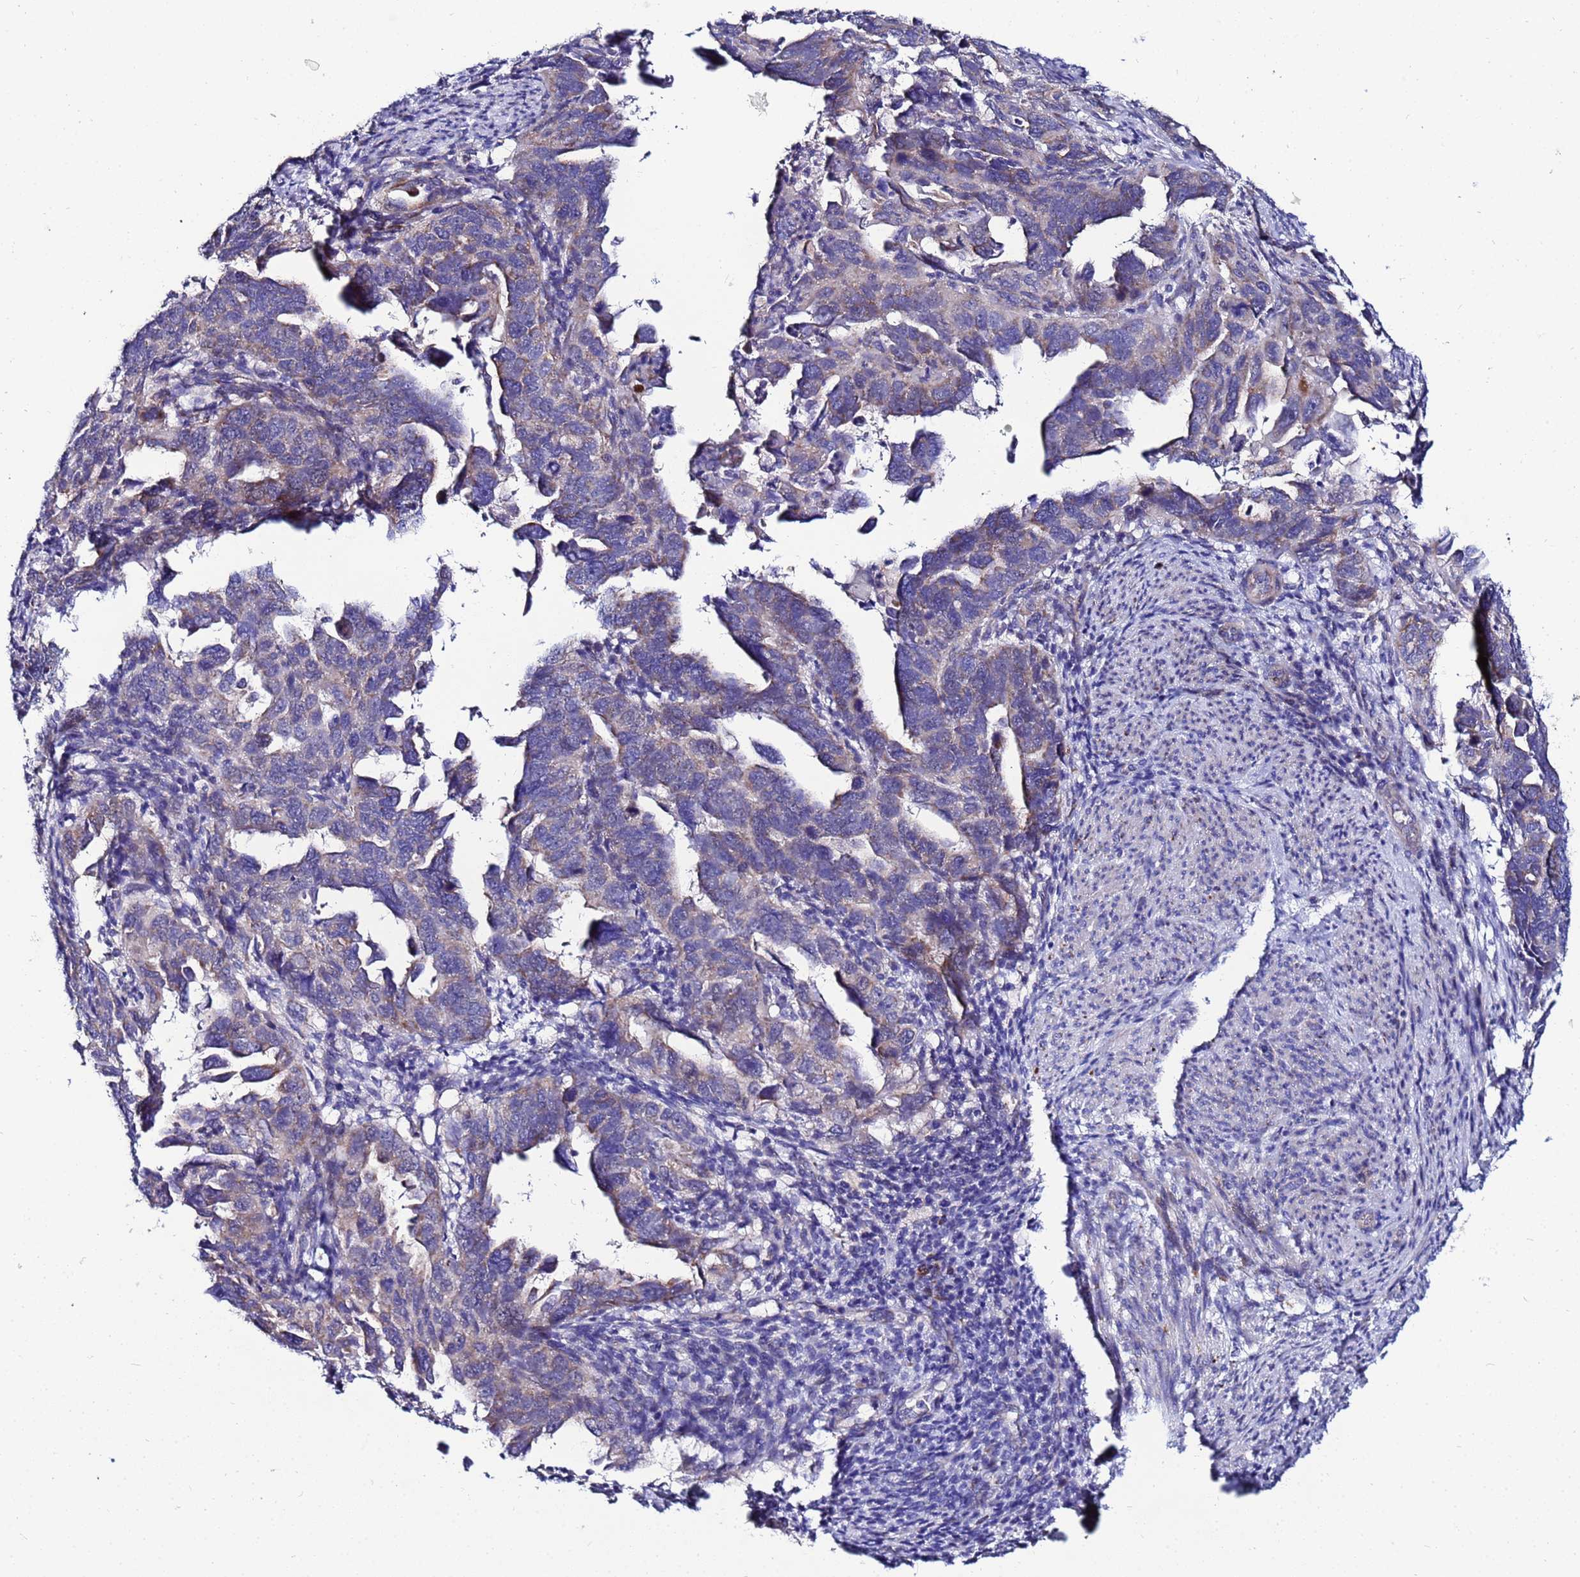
{"staining": {"intensity": "weak", "quantity": "25%-75%", "location": "cytoplasmic/membranous"}, "tissue": "endometrial cancer", "cell_type": "Tumor cells", "image_type": "cancer", "snomed": [{"axis": "morphology", "description": "Adenocarcinoma, NOS"}, {"axis": "topography", "description": "Endometrium"}], "caption": "This image shows immunohistochemistry staining of endometrial cancer (adenocarcinoma), with low weak cytoplasmic/membranous expression in approximately 25%-75% of tumor cells.", "gene": "FAHD2A", "patient": {"sex": "female", "age": 65}}